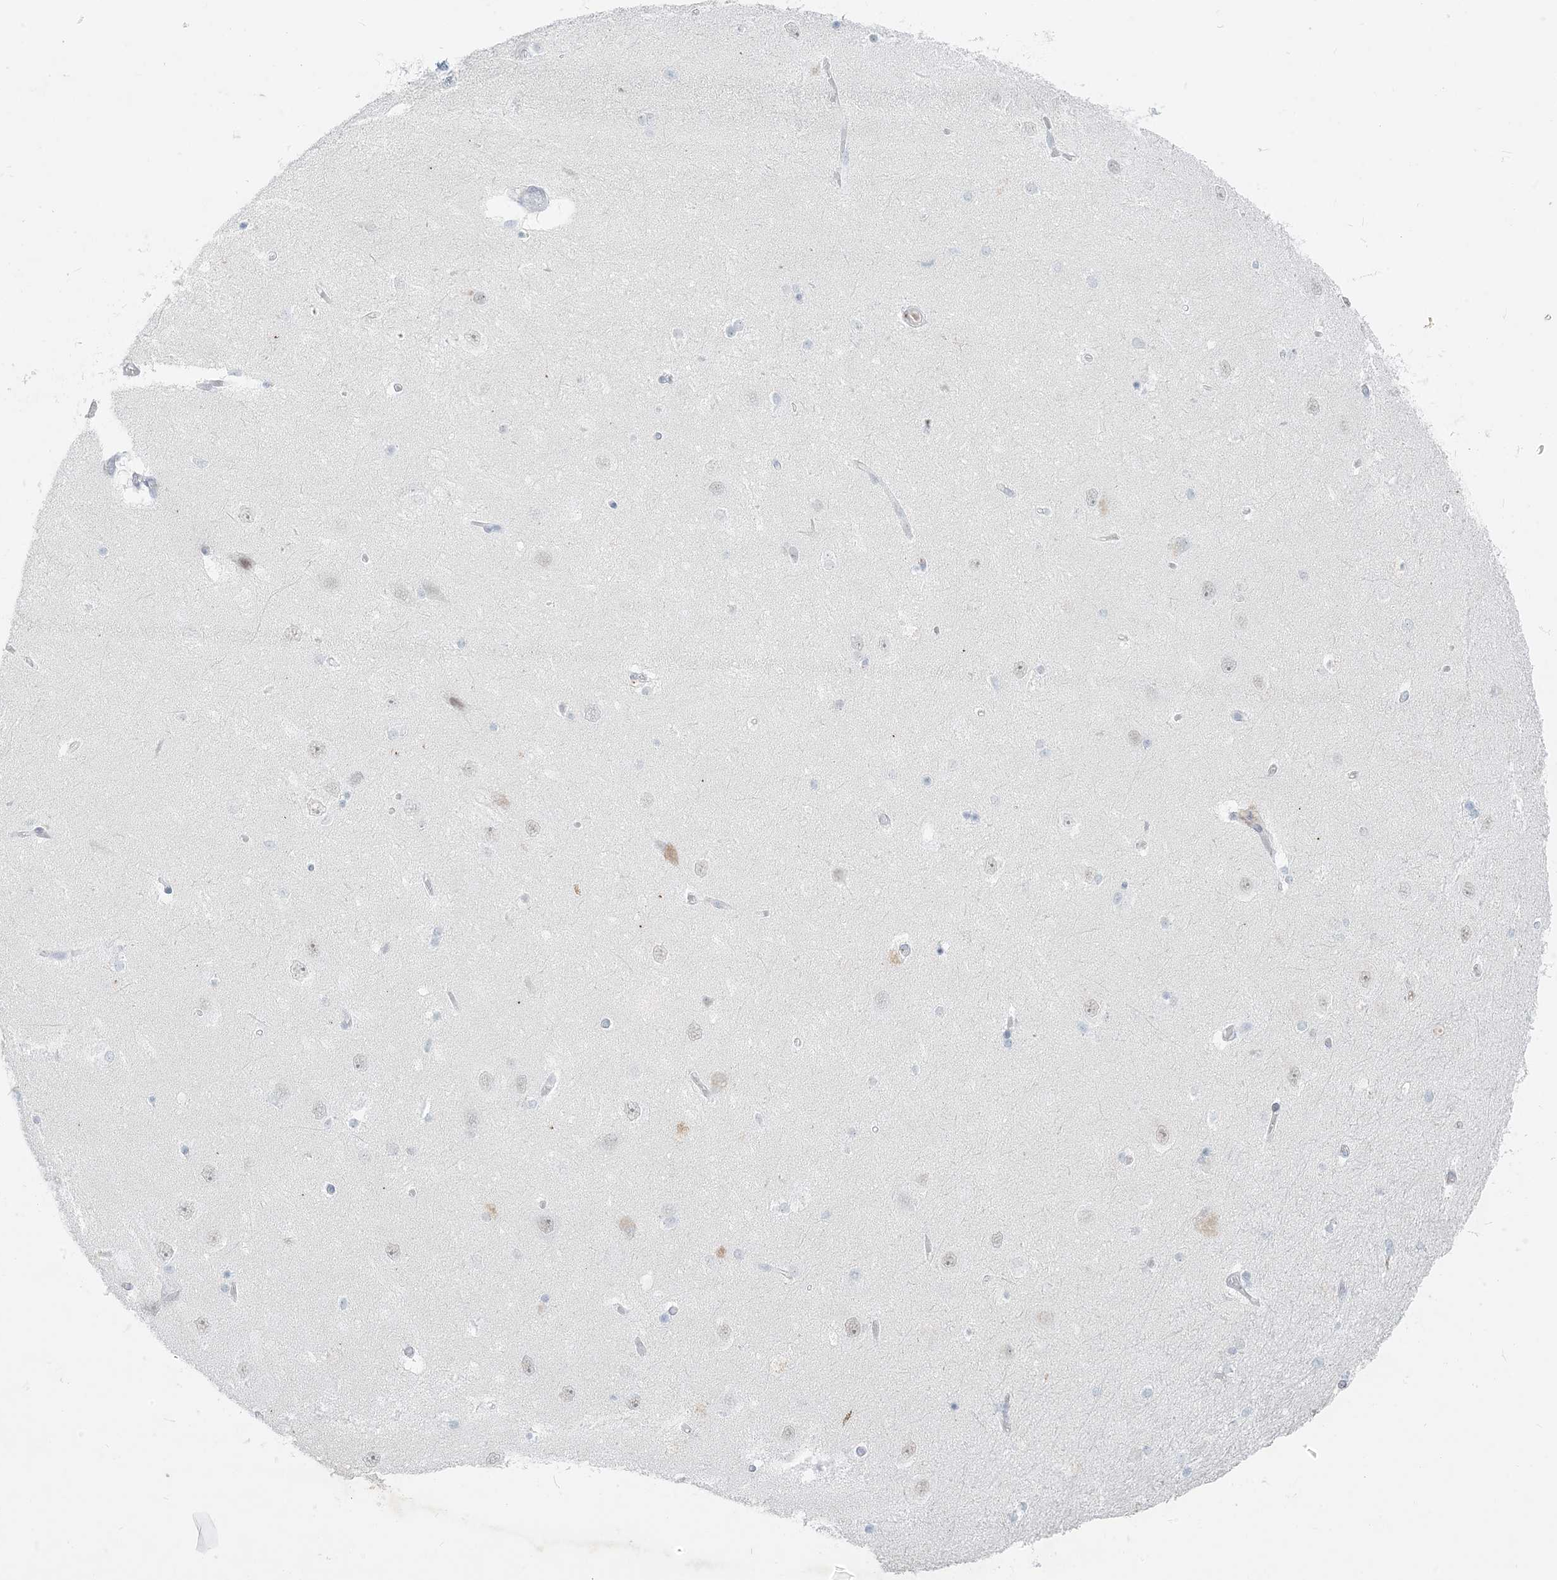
{"staining": {"intensity": "negative", "quantity": "none", "location": "none"}, "tissue": "hippocampus", "cell_type": "Glial cells", "image_type": "normal", "snomed": [{"axis": "morphology", "description": "Normal tissue, NOS"}, {"axis": "topography", "description": "Hippocampus"}], "caption": "Immunohistochemical staining of normal human hippocampus demonstrates no significant positivity in glial cells. (DAB IHC, high magnification).", "gene": "SCML1", "patient": {"sex": "female", "age": 54}}